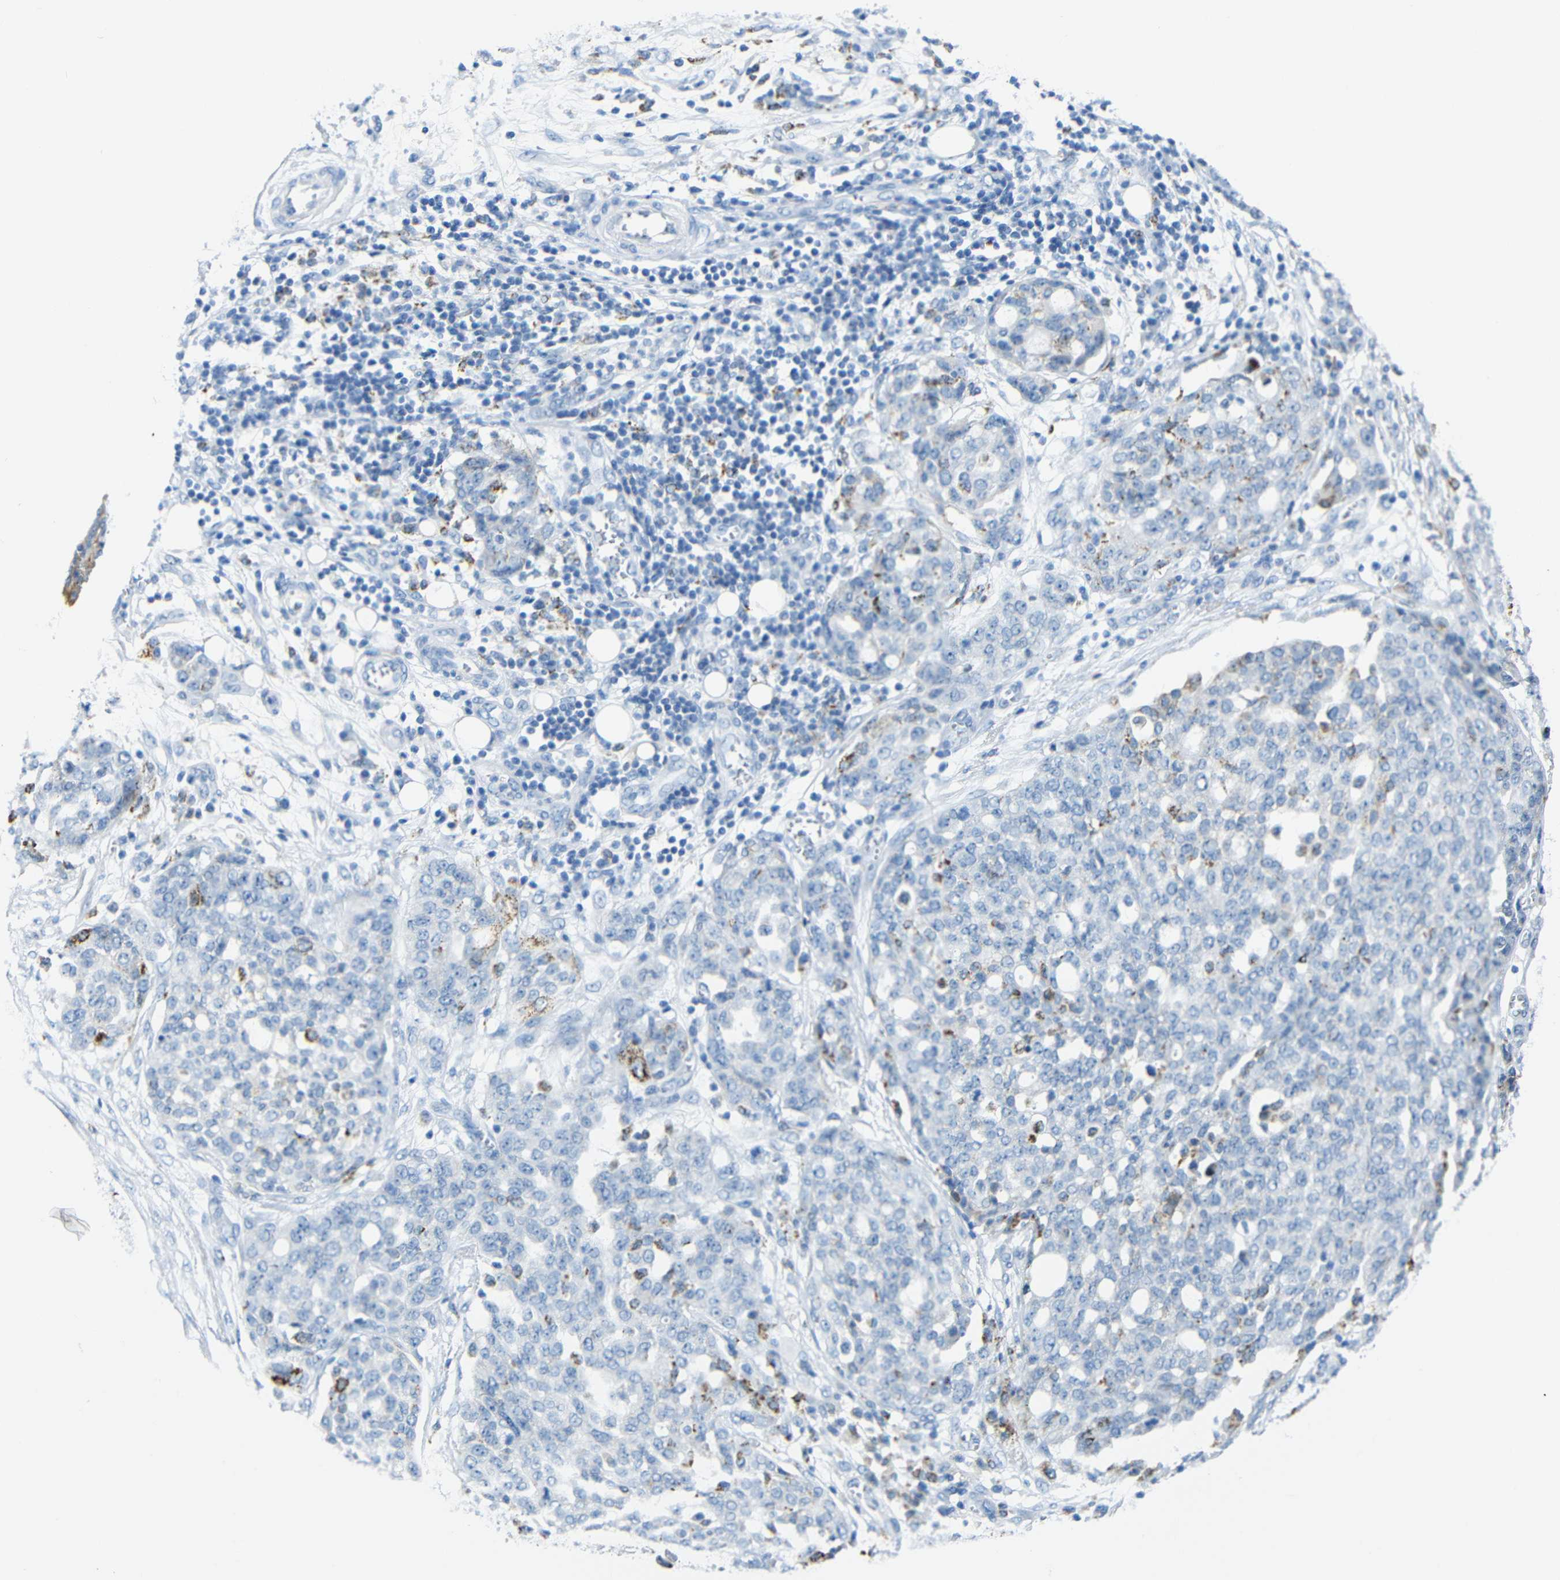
{"staining": {"intensity": "moderate", "quantity": "<25%", "location": "cytoplasmic/membranous"}, "tissue": "ovarian cancer", "cell_type": "Tumor cells", "image_type": "cancer", "snomed": [{"axis": "morphology", "description": "Cystadenocarcinoma, serous, NOS"}, {"axis": "topography", "description": "Soft tissue"}, {"axis": "topography", "description": "Ovary"}], "caption": "Immunohistochemistry (IHC) photomicrograph of neoplastic tissue: human serous cystadenocarcinoma (ovarian) stained using immunohistochemistry (IHC) displays low levels of moderate protein expression localized specifically in the cytoplasmic/membranous of tumor cells, appearing as a cytoplasmic/membranous brown color.", "gene": "C15orf48", "patient": {"sex": "female", "age": 57}}